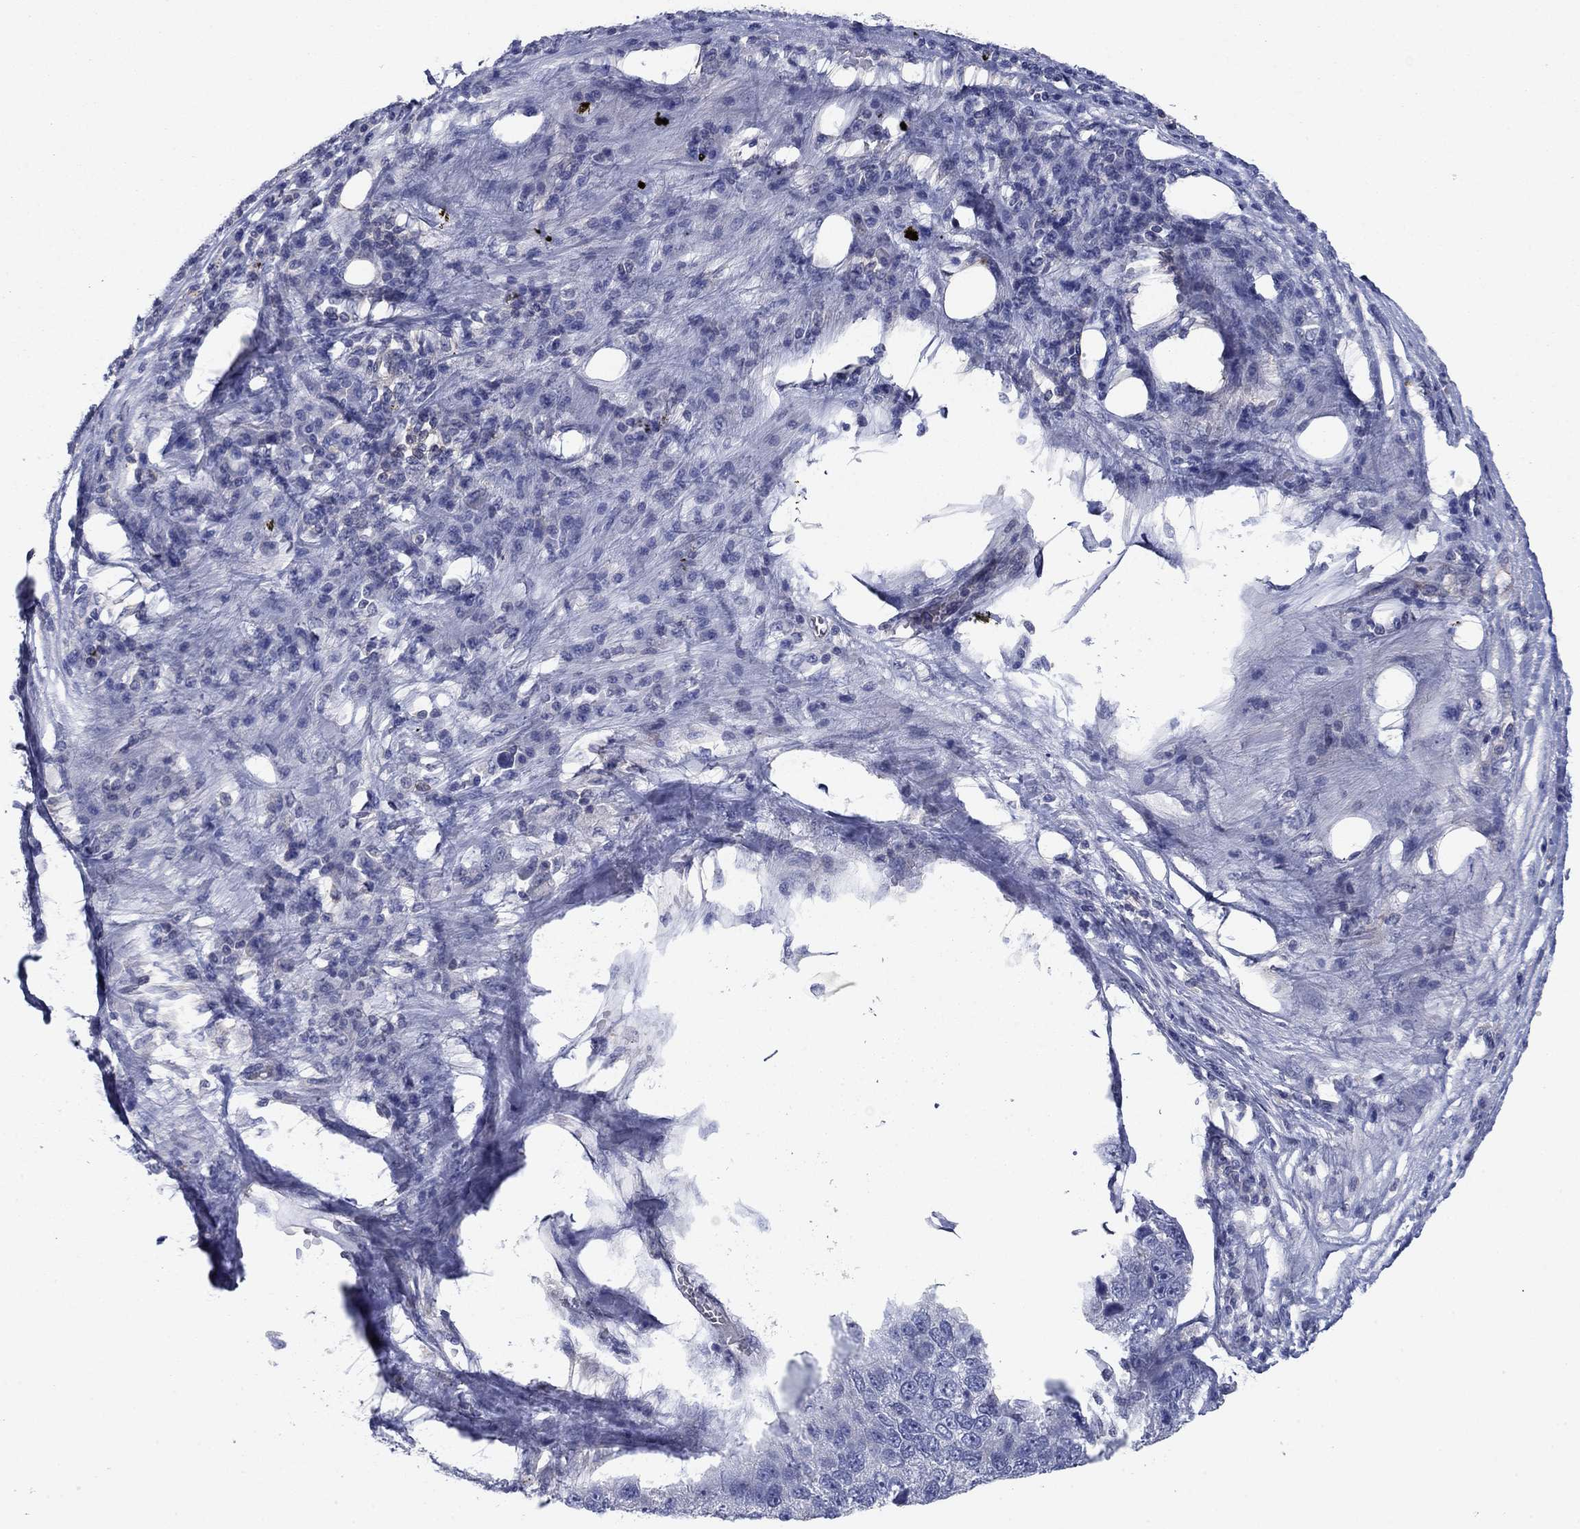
{"staining": {"intensity": "negative", "quantity": "none", "location": "none"}, "tissue": "pancreatic cancer", "cell_type": "Tumor cells", "image_type": "cancer", "snomed": [{"axis": "morphology", "description": "Adenocarcinoma, NOS"}, {"axis": "topography", "description": "Pancreas"}], "caption": "Tumor cells show no significant protein positivity in adenocarcinoma (pancreatic).", "gene": "PSD4", "patient": {"sex": "female", "age": 61}}